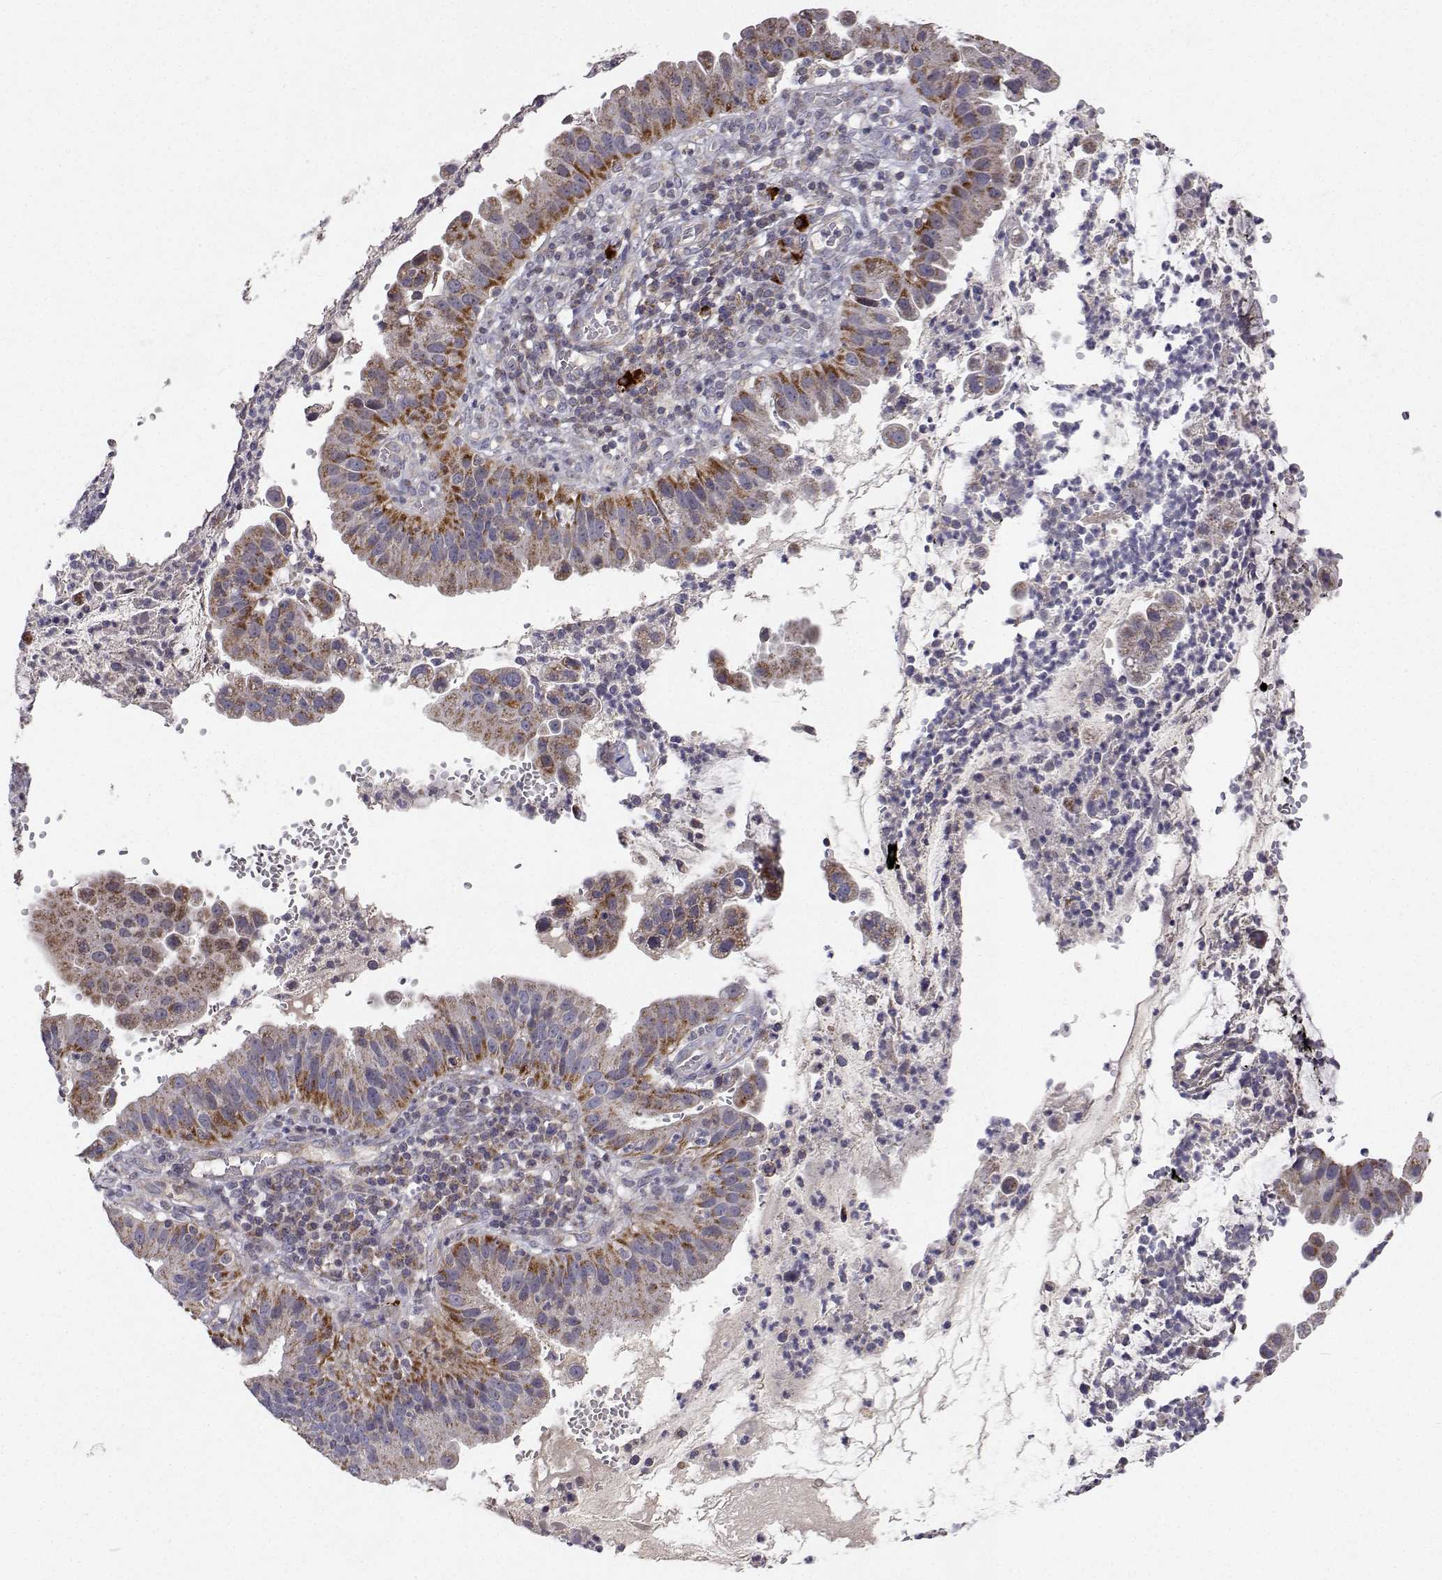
{"staining": {"intensity": "moderate", "quantity": ">75%", "location": "cytoplasmic/membranous"}, "tissue": "cervical cancer", "cell_type": "Tumor cells", "image_type": "cancer", "snomed": [{"axis": "morphology", "description": "Adenocarcinoma, NOS"}, {"axis": "topography", "description": "Cervix"}], "caption": "Cervical adenocarcinoma was stained to show a protein in brown. There is medium levels of moderate cytoplasmic/membranous expression in approximately >75% of tumor cells.", "gene": "MRPL3", "patient": {"sex": "female", "age": 34}}